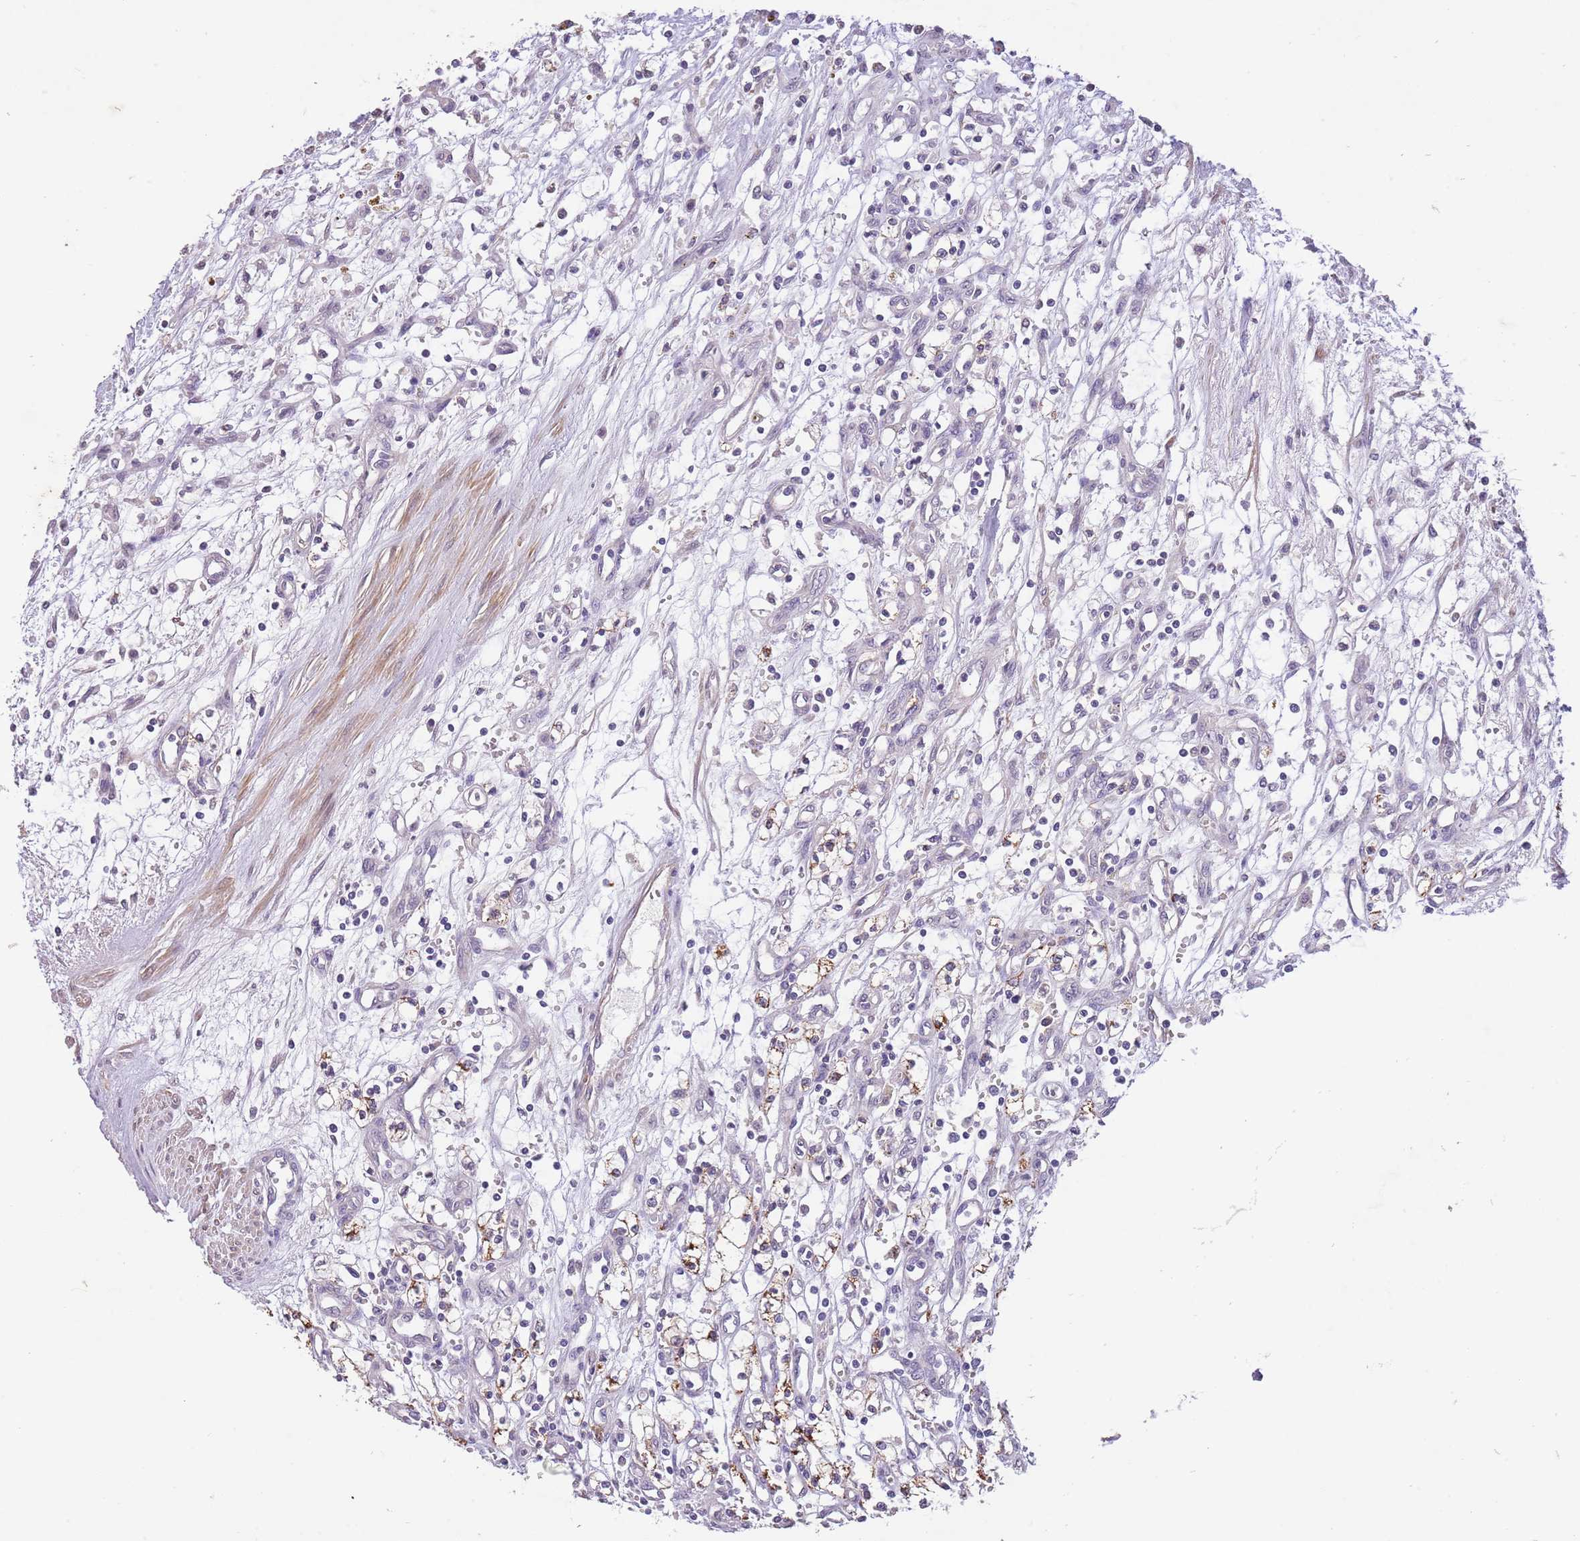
{"staining": {"intensity": "weak", "quantity": "25%-75%", "location": "cytoplasmic/membranous"}, "tissue": "renal cancer", "cell_type": "Tumor cells", "image_type": "cancer", "snomed": [{"axis": "morphology", "description": "Adenocarcinoma, NOS"}, {"axis": "topography", "description": "Kidney"}], "caption": "Protein expression analysis of renal cancer exhibits weak cytoplasmic/membranous positivity in approximately 25%-75% of tumor cells. (DAB (3,3'-diaminobenzidine) IHC, brown staining for protein, blue staining for nuclei).", "gene": "ZNF658", "patient": {"sex": "male", "age": 59}}